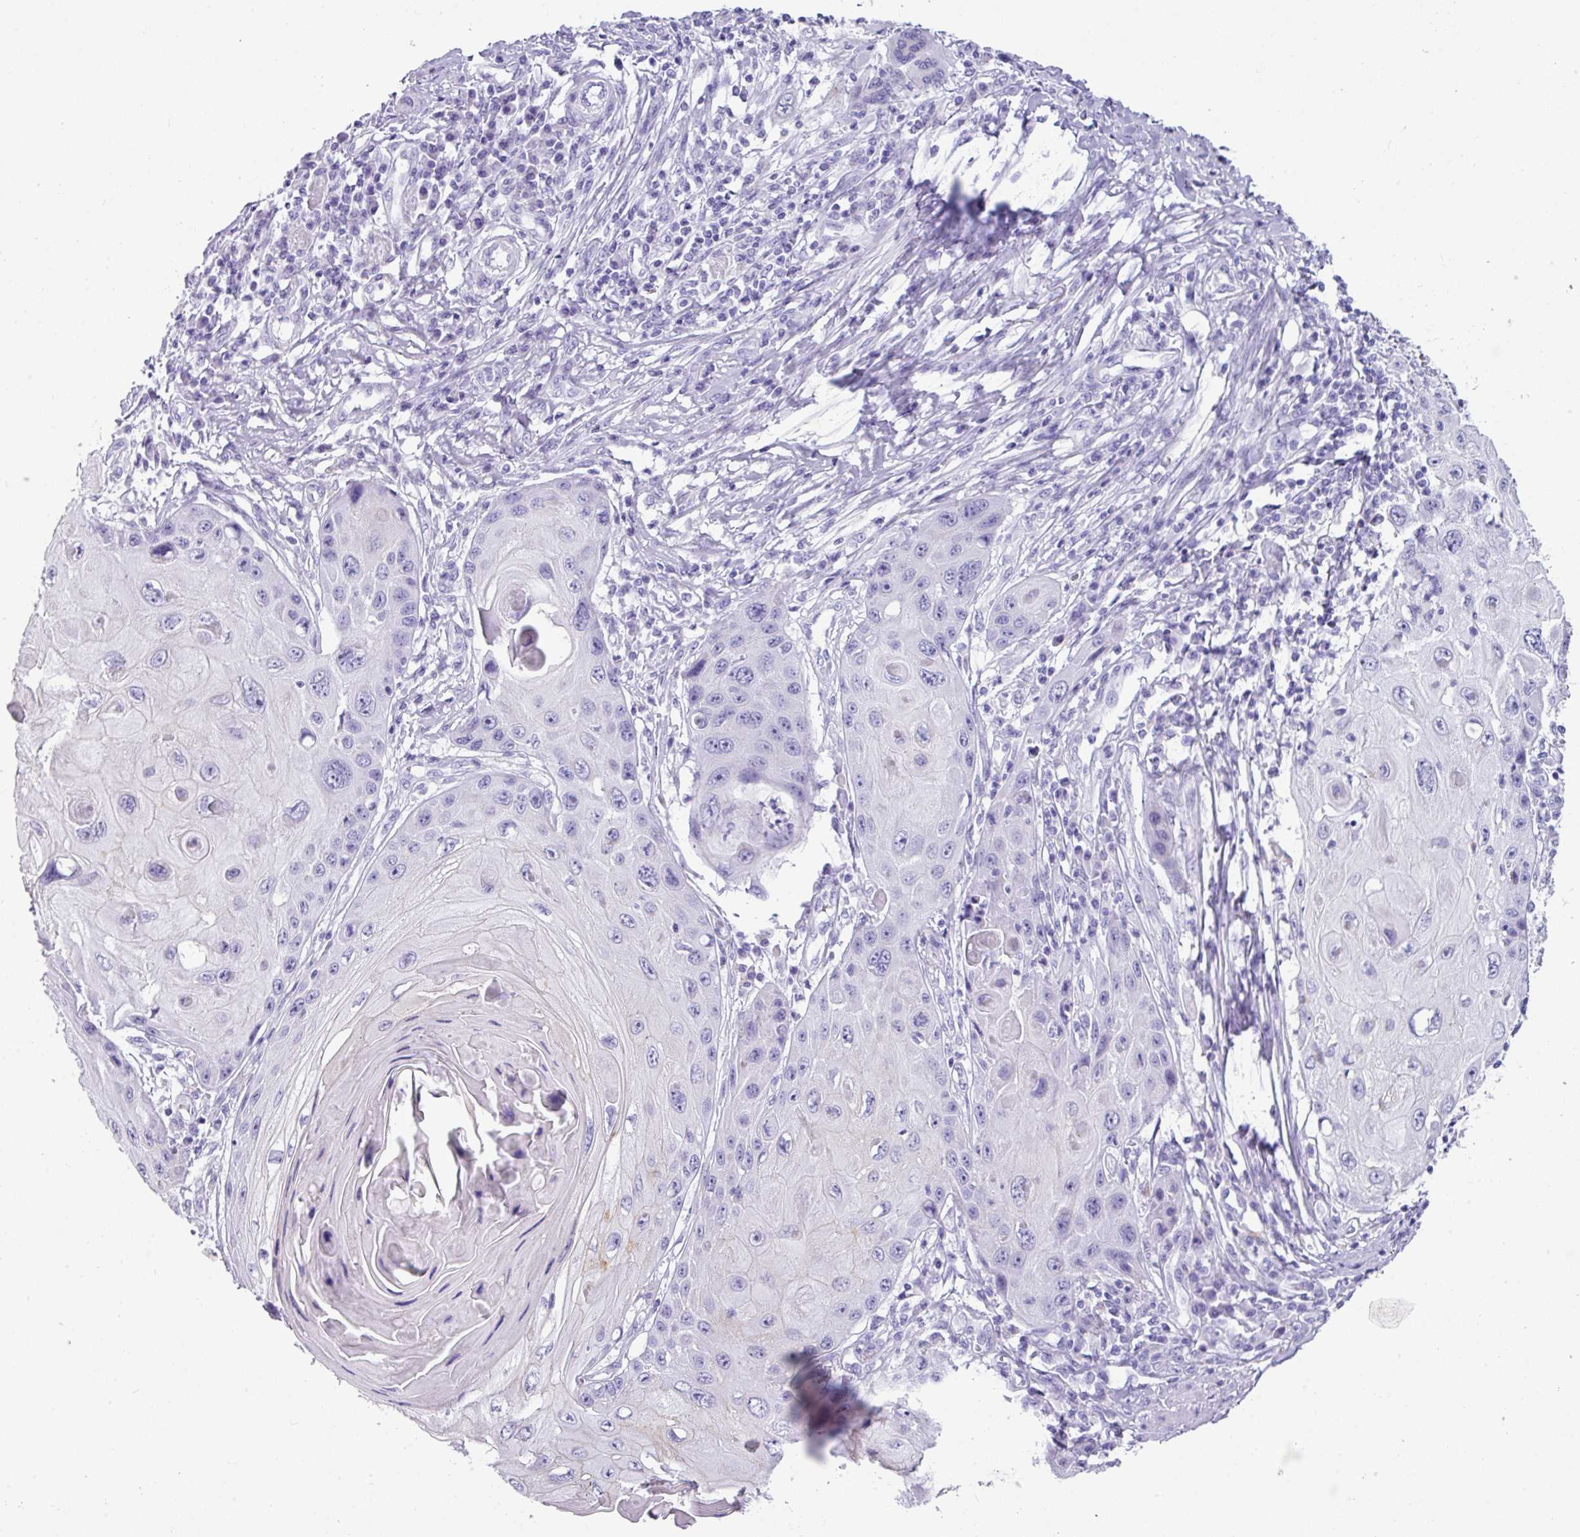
{"staining": {"intensity": "negative", "quantity": "none", "location": "none"}, "tissue": "skin cancer", "cell_type": "Tumor cells", "image_type": "cancer", "snomed": [{"axis": "morphology", "description": "Squamous cell carcinoma, NOS"}, {"axis": "topography", "description": "Skin"}, {"axis": "topography", "description": "Vulva"}], "caption": "The micrograph shows no significant expression in tumor cells of skin cancer (squamous cell carcinoma).", "gene": "NCCRP1", "patient": {"sex": "female", "age": 44}}